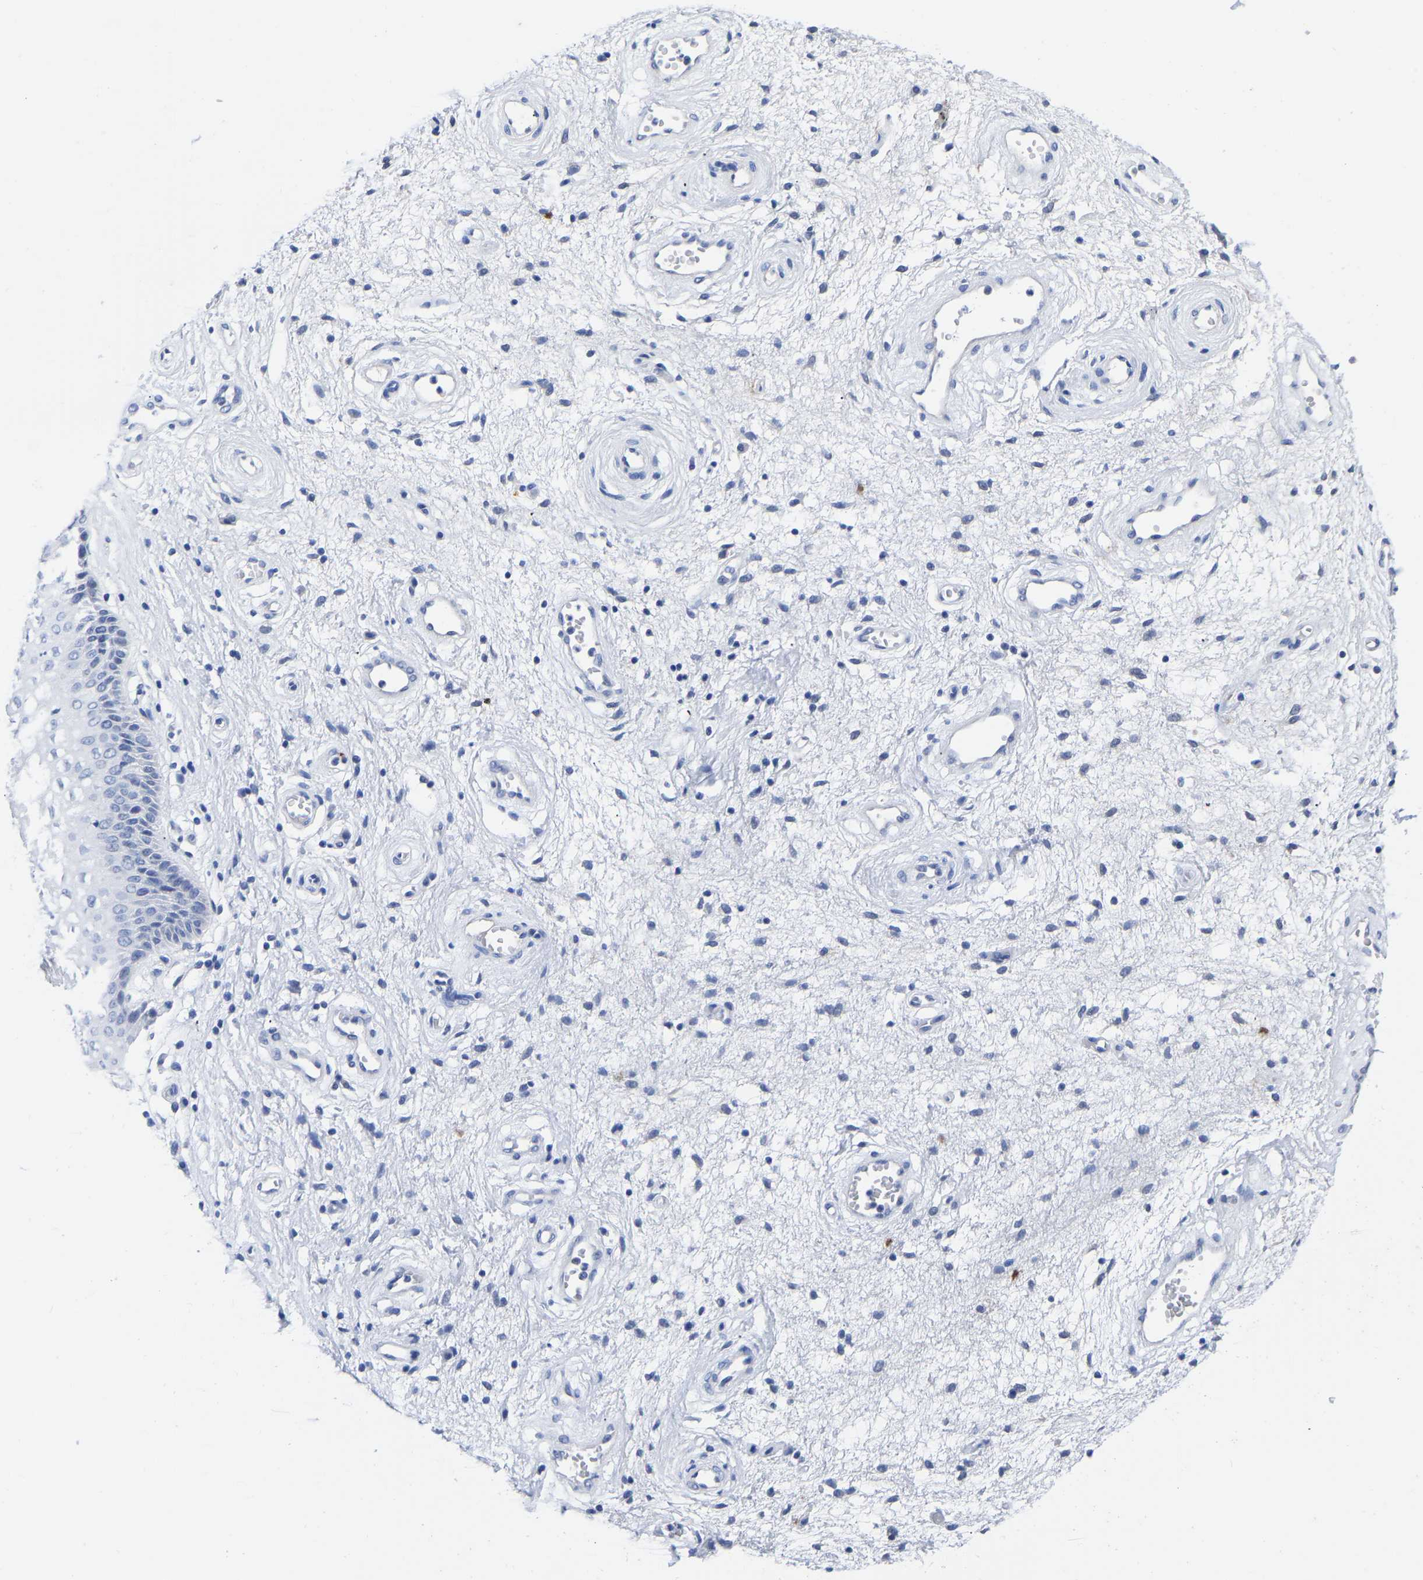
{"staining": {"intensity": "negative", "quantity": "none", "location": "none"}, "tissue": "vagina", "cell_type": "Squamous epithelial cells", "image_type": "normal", "snomed": [{"axis": "morphology", "description": "Normal tissue, NOS"}, {"axis": "topography", "description": "Vagina"}], "caption": "A high-resolution micrograph shows immunohistochemistry (IHC) staining of unremarkable vagina, which demonstrates no significant staining in squamous epithelial cells.", "gene": "GPA33", "patient": {"sex": "female", "age": 34}}